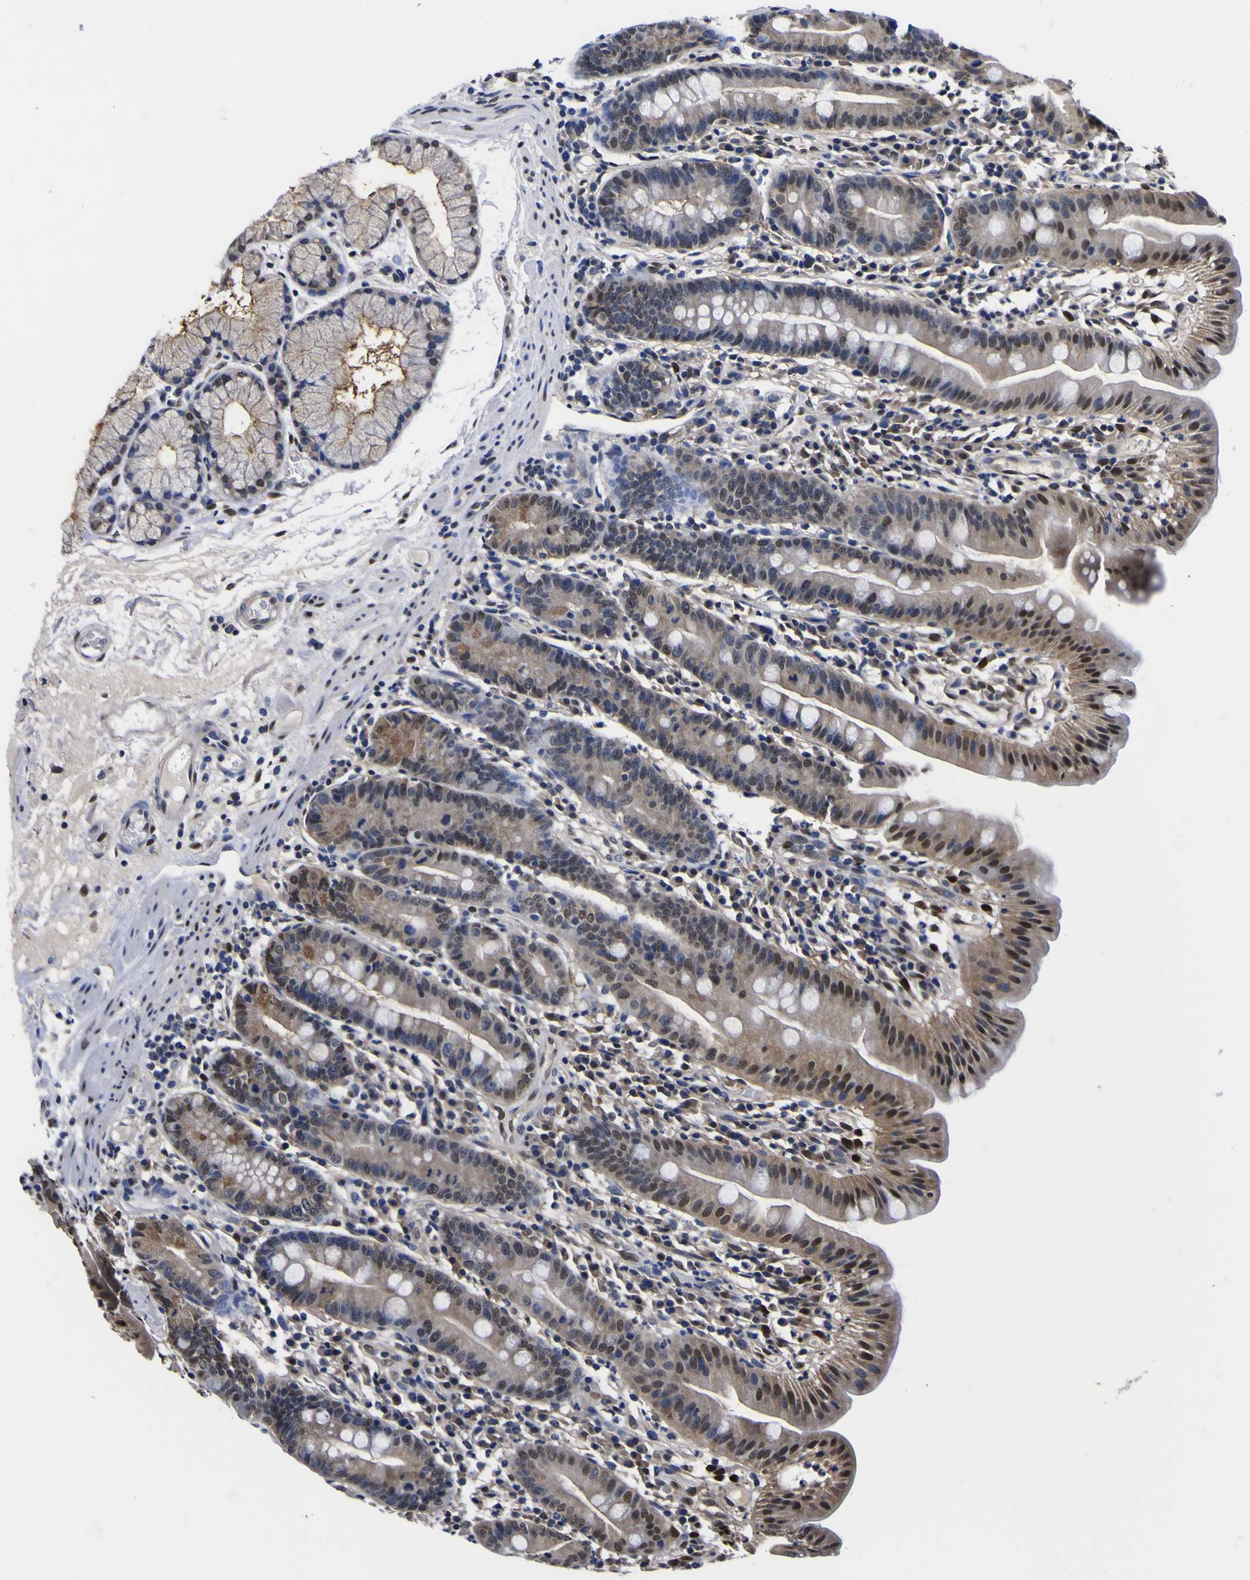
{"staining": {"intensity": "strong", "quantity": "25%-75%", "location": "cytoplasmic/membranous,nuclear"}, "tissue": "duodenum", "cell_type": "Glandular cells", "image_type": "normal", "snomed": [{"axis": "morphology", "description": "Normal tissue, NOS"}, {"axis": "topography", "description": "Duodenum"}], "caption": "Protein staining by IHC shows strong cytoplasmic/membranous,nuclear expression in about 25%-75% of glandular cells in benign duodenum.", "gene": "FAM110B", "patient": {"sex": "male", "age": 50}}